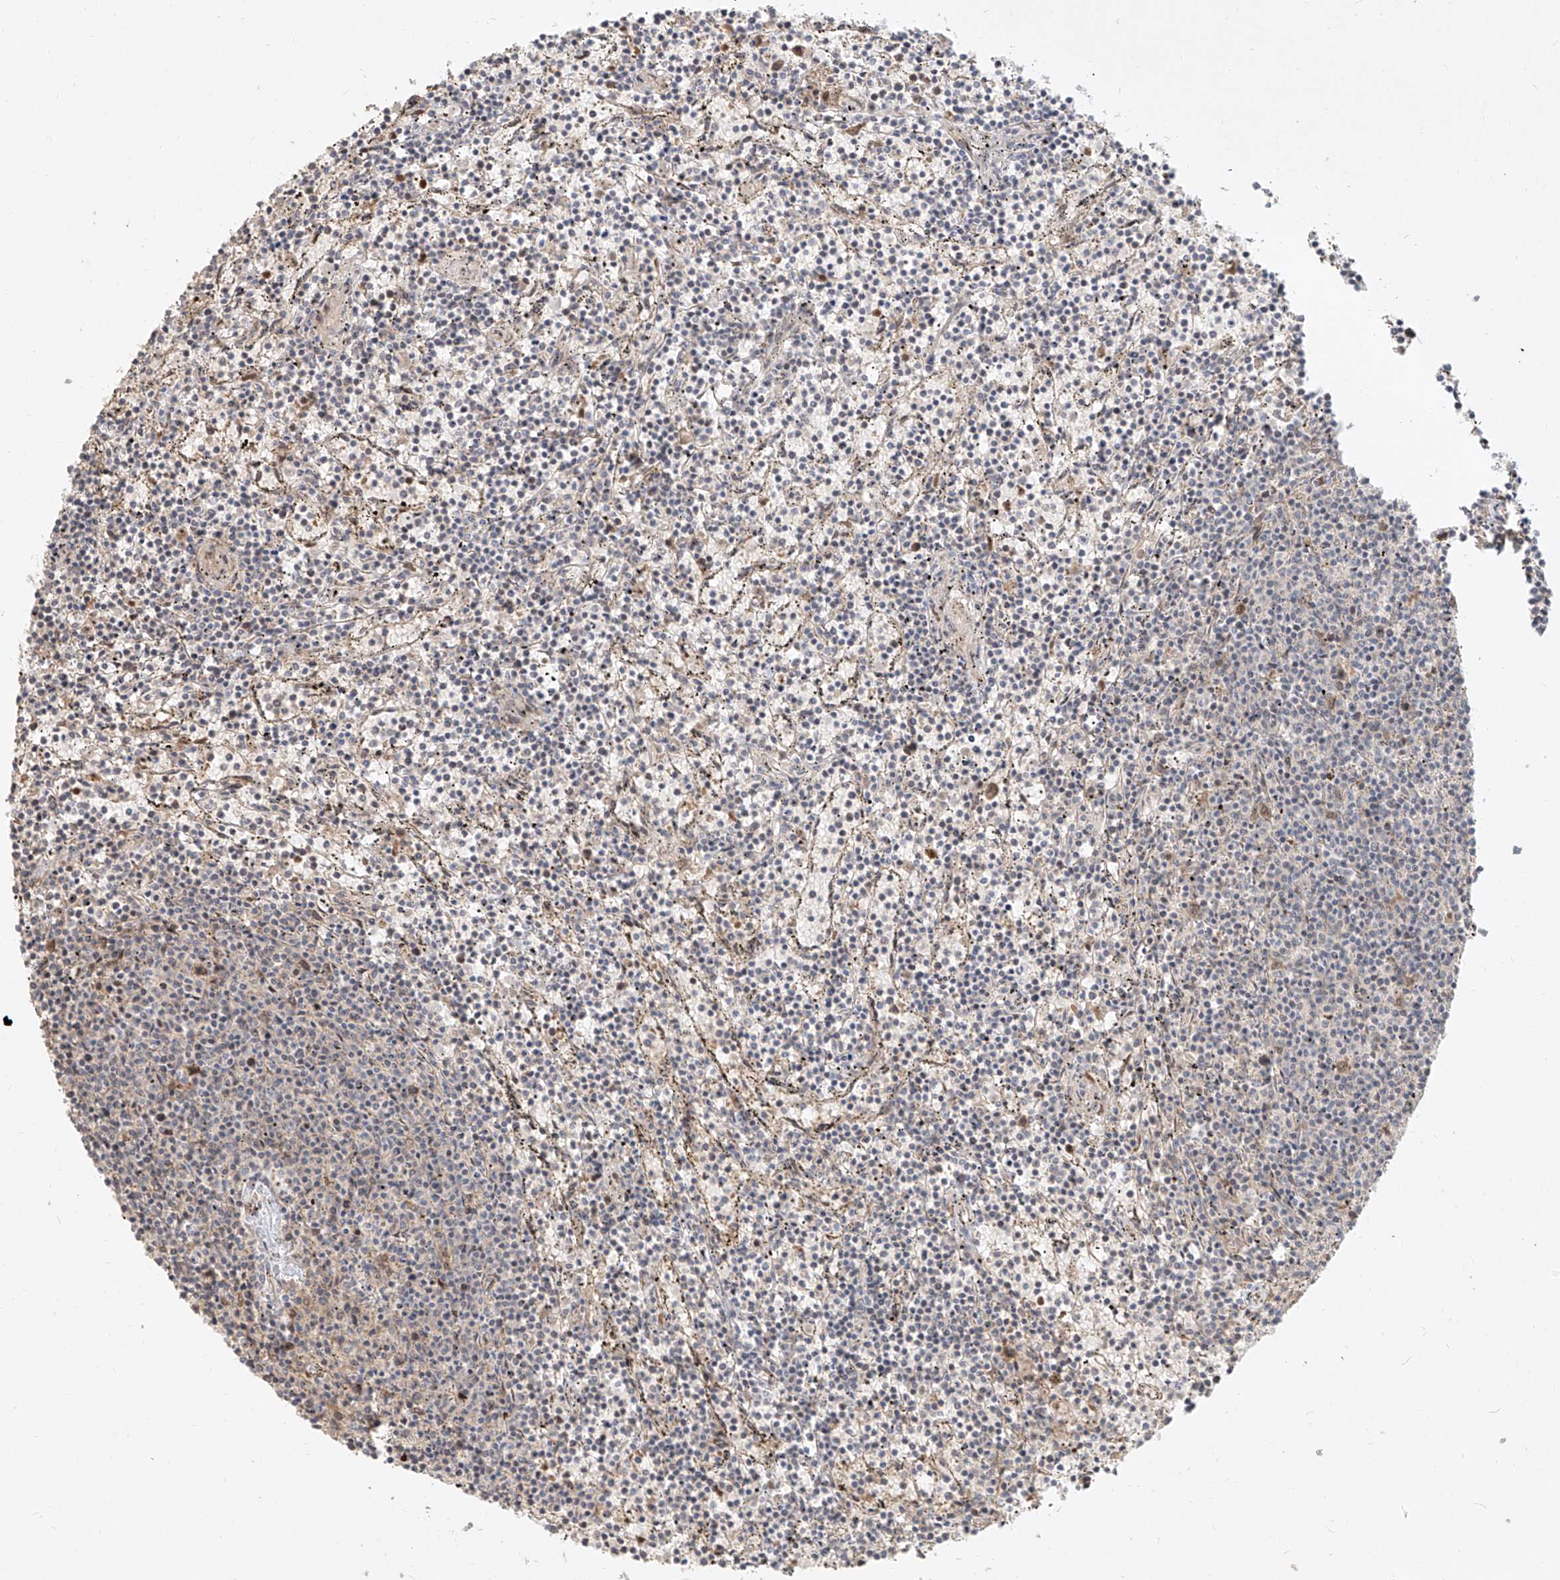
{"staining": {"intensity": "negative", "quantity": "none", "location": "none"}, "tissue": "lymphoma", "cell_type": "Tumor cells", "image_type": "cancer", "snomed": [{"axis": "morphology", "description": "Malignant lymphoma, non-Hodgkin's type, Low grade"}, {"axis": "topography", "description": "Spleen"}], "caption": "Histopathology image shows no protein staining in tumor cells of low-grade malignant lymphoma, non-Hodgkin's type tissue. Brightfield microscopy of immunohistochemistry stained with DAB (brown) and hematoxylin (blue), captured at high magnification.", "gene": "BYSL", "patient": {"sex": "female", "age": 50}}